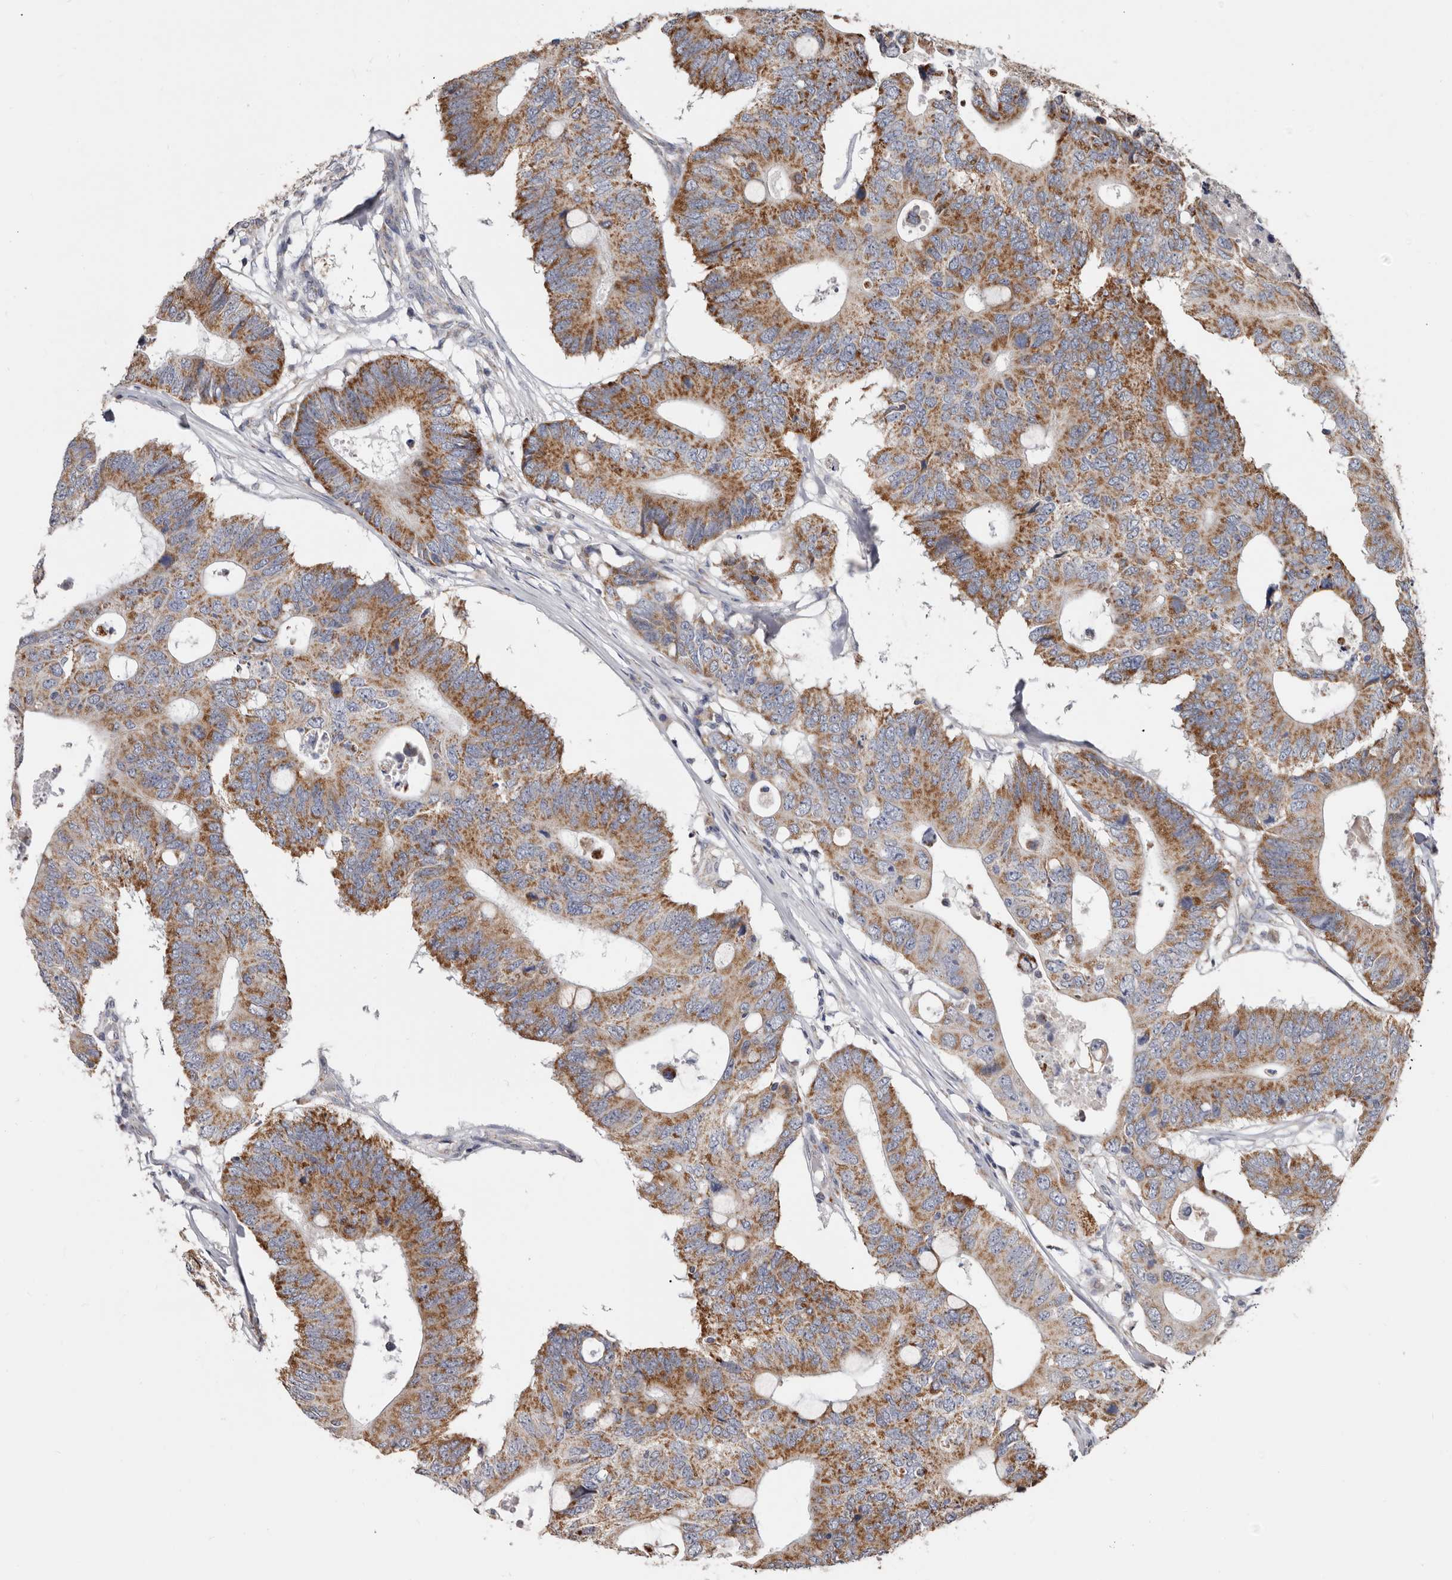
{"staining": {"intensity": "moderate", "quantity": ">75%", "location": "cytoplasmic/membranous"}, "tissue": "colorectal cancer", "cell_type": "Tumor cells", "image_type": "cancer", "snomed": [{"axis": "morphology", "description": "Adenocarcinoma, NOS"}, {"axis": "topography", "description": "Colon"}], "caption": "Adenocarcinoma (colorectal) tissue reveals moderate cytoplasmic/membranous positivity in about >75% of tumor cells The staining was performed using DAB (3,3'-diaminobenzidine) to visualize the protein expression in brown, while the nuclei were stained in blue with hematoxylin (Magnification: 20x).", "gene": "MRPL18", "patient": {"sex": "male", "age": 71}}